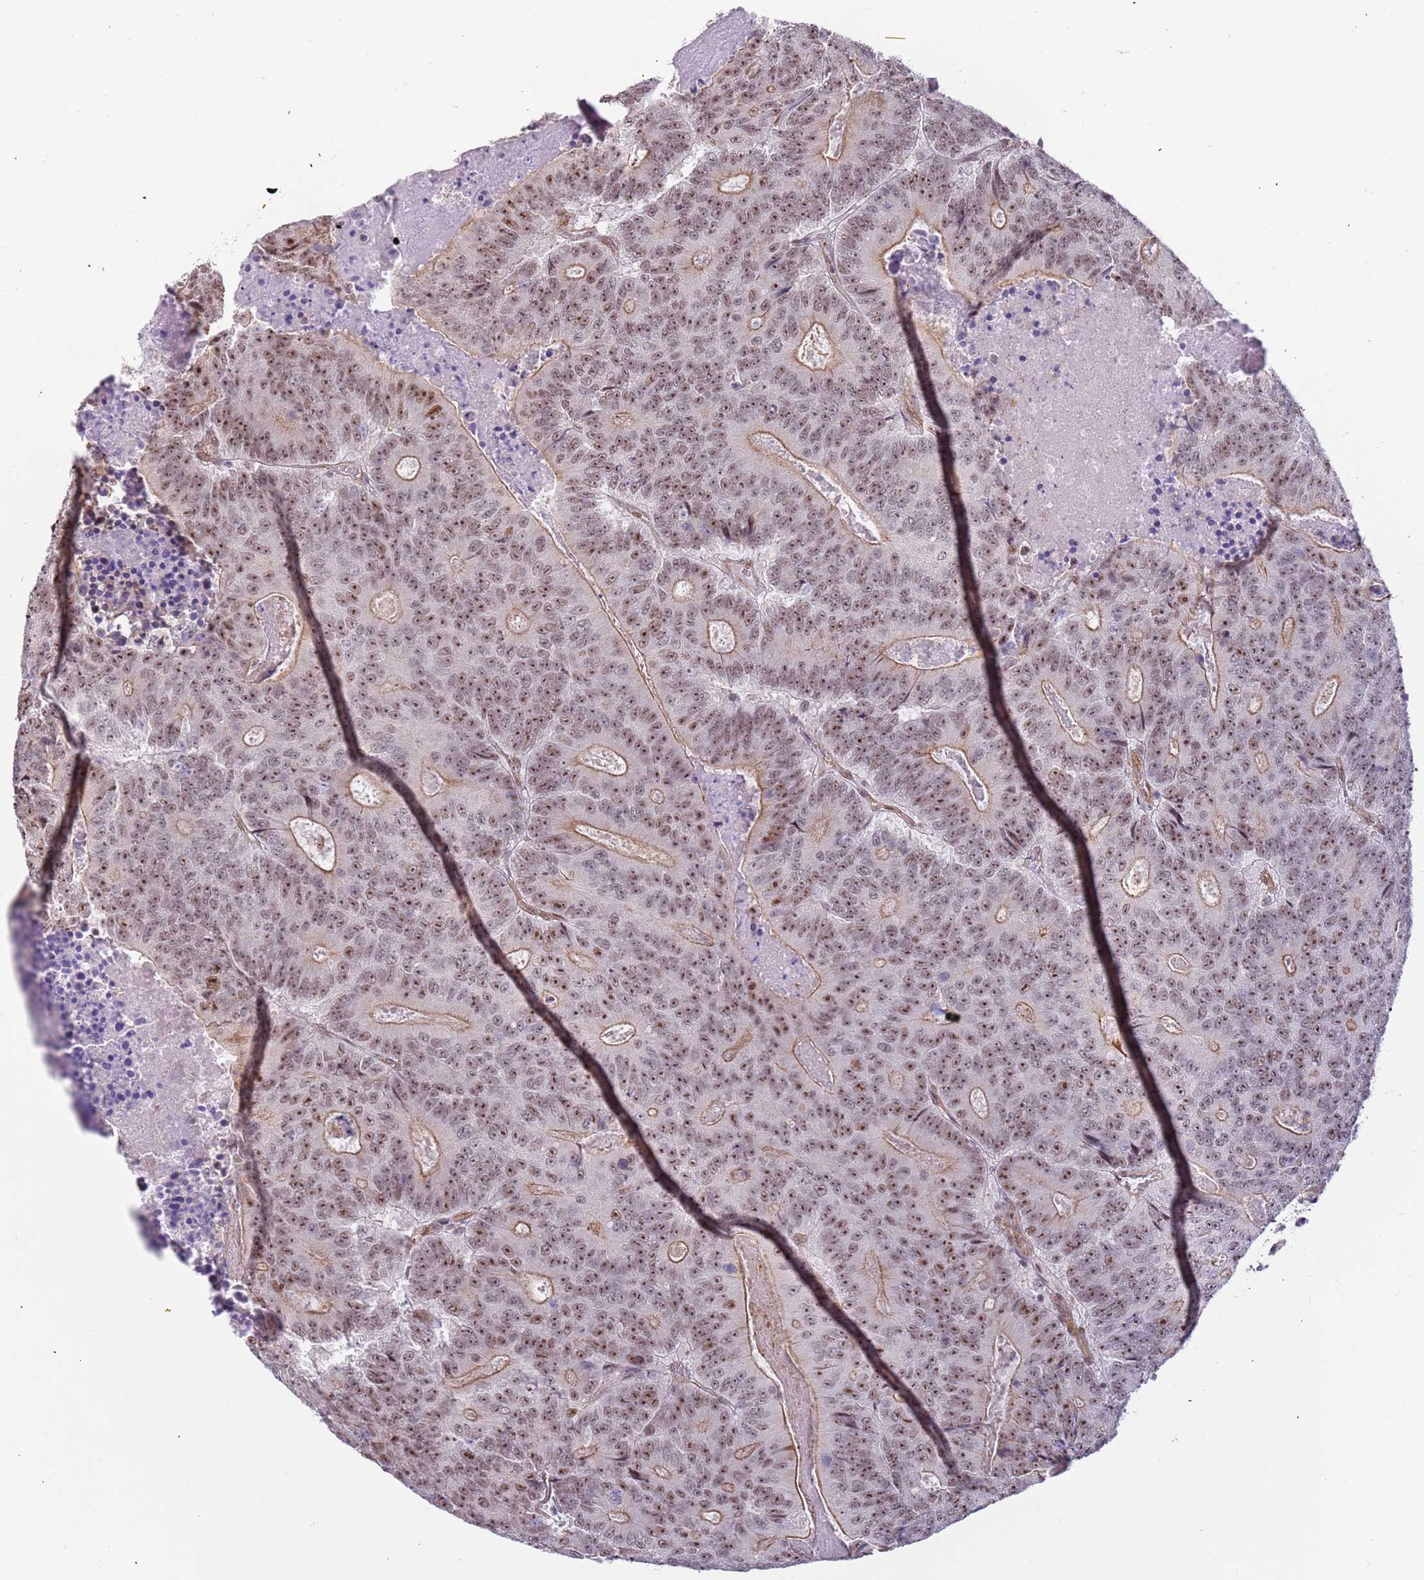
{"staining": {"intensity": "moderate", "quantity": ">75%", "location": "cytoplasmic/membranous,nuclear"}, "tissue": "colorectal cancer", "cell_type": "Tumor cells", "image_type": "cancer", "snomed": [{"axis": "morphology", "description": "Adenocarcinoma, NOS"}, {"axis": "topography", "description": "Colon"}], "caption": "Human colorectal cancer (adenocarcinoma) stained for a protein (brown) demonstrates moderate cytoplasmic/membranous and nuclear positive staining in approximately >75% of tumor cells.", "gene": "LRMDA", "patient": {"sex": "male", "age": 83}}